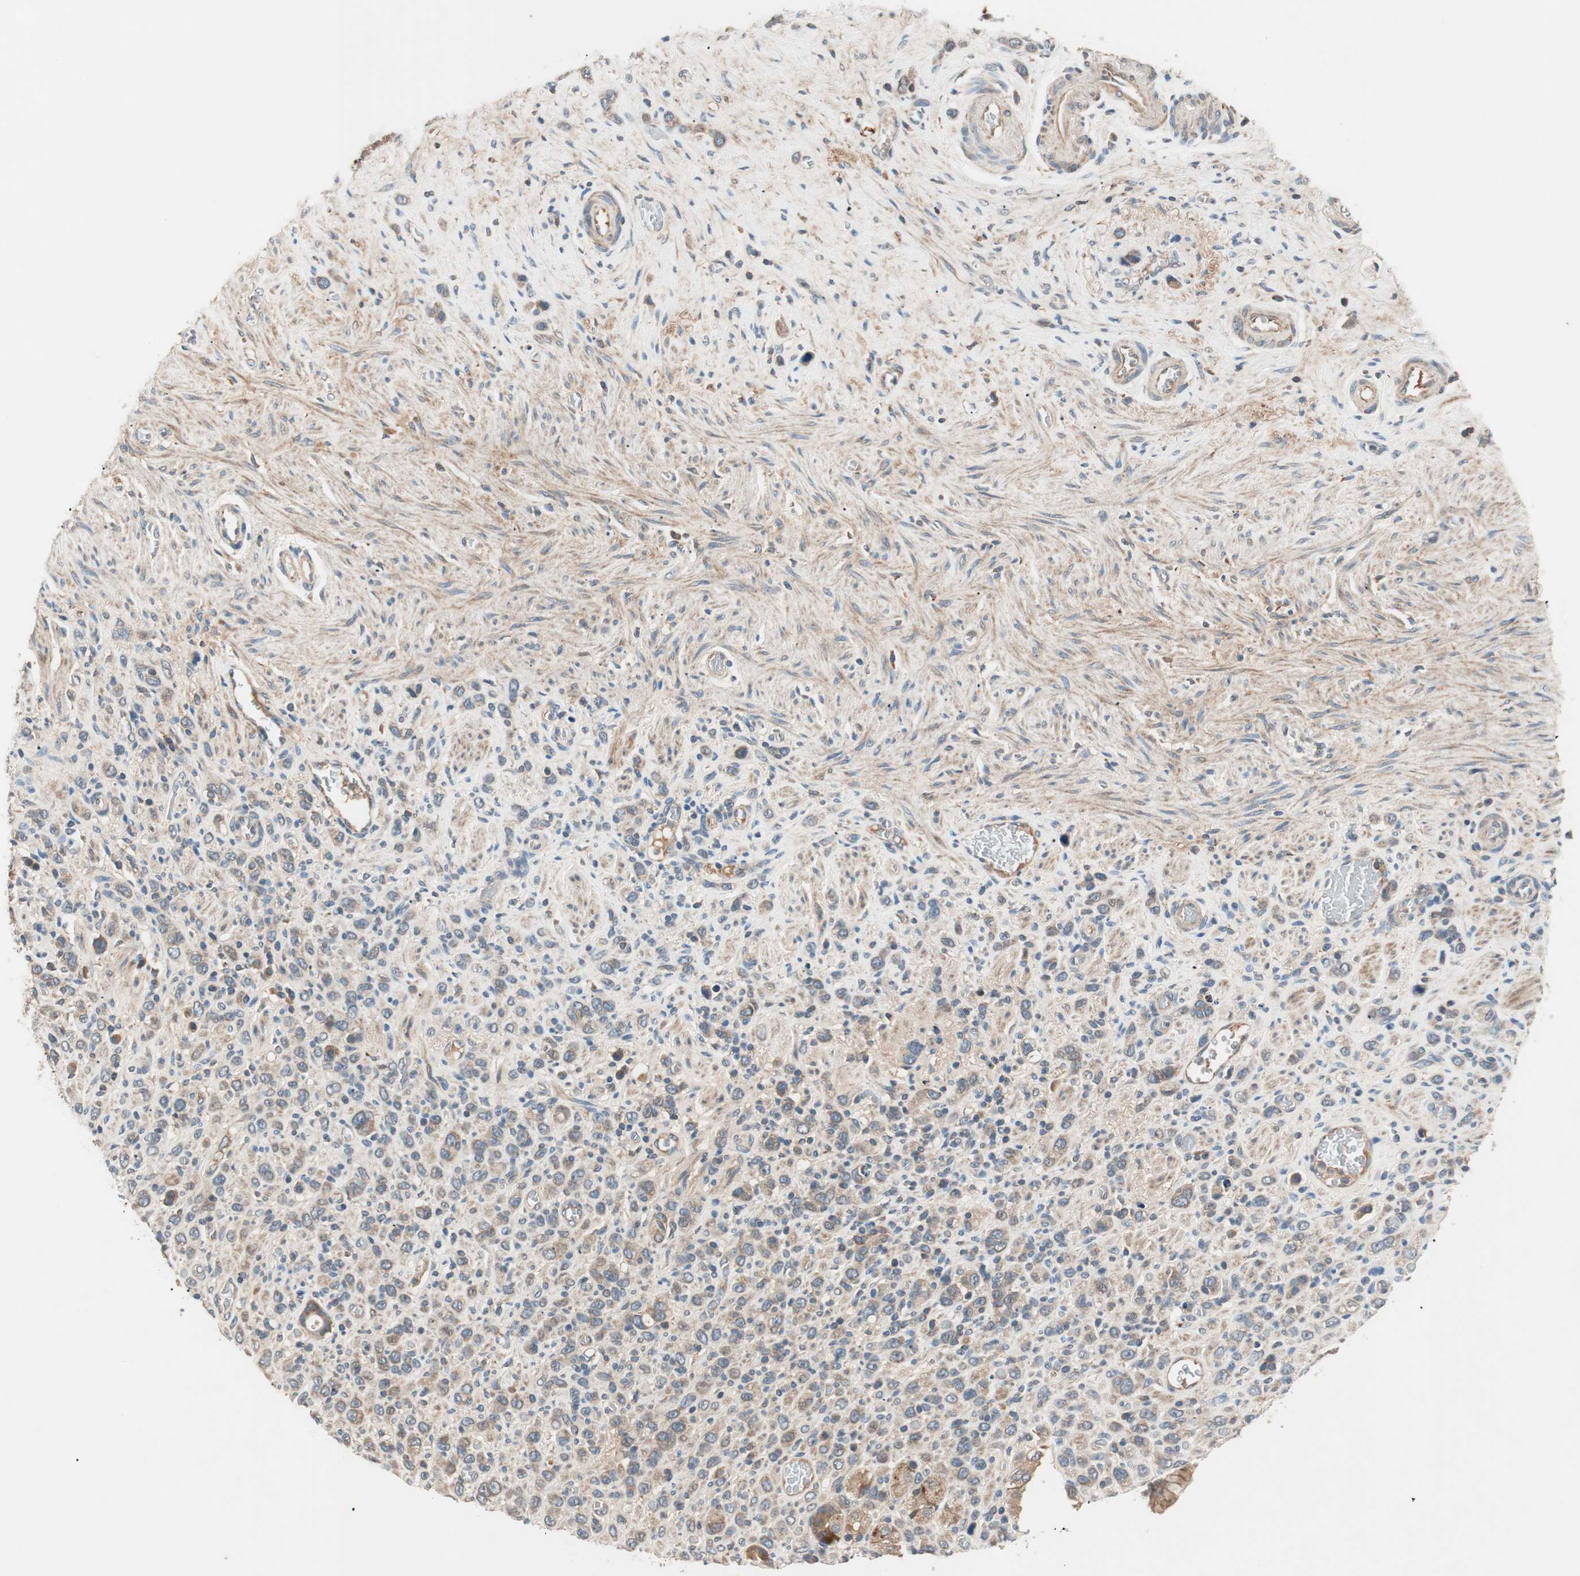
{"staining": {"intensity": "weak", "quantity": ">75%", "location": "cytoplasmic/membranous"}, "tissue": "stomach cancer", "cell_type": "Tumor cells", "image_type": "cancer", "snomed": [{"axis": "morphology", "description": "Normal tissue, NOS"}, {"axis": "morphology", "description": "Adenocarcinoma, NOS"}, {"axis": "morphology", "description": "Adenocarcinoma, High grade"}, {"axis": "topography", "description": "Stomach, upper"}, {"axis": "topography", "description": "Stomach"}], "caption": "This histopathology image shows immunohistochemistry staining of stomach adenocarcinoma, with low weak cytoplasmic/membranous expression in approximately >75% of tumor cells.", "gene": "HPN", "patient": {"sex": "female", "age": 65}}